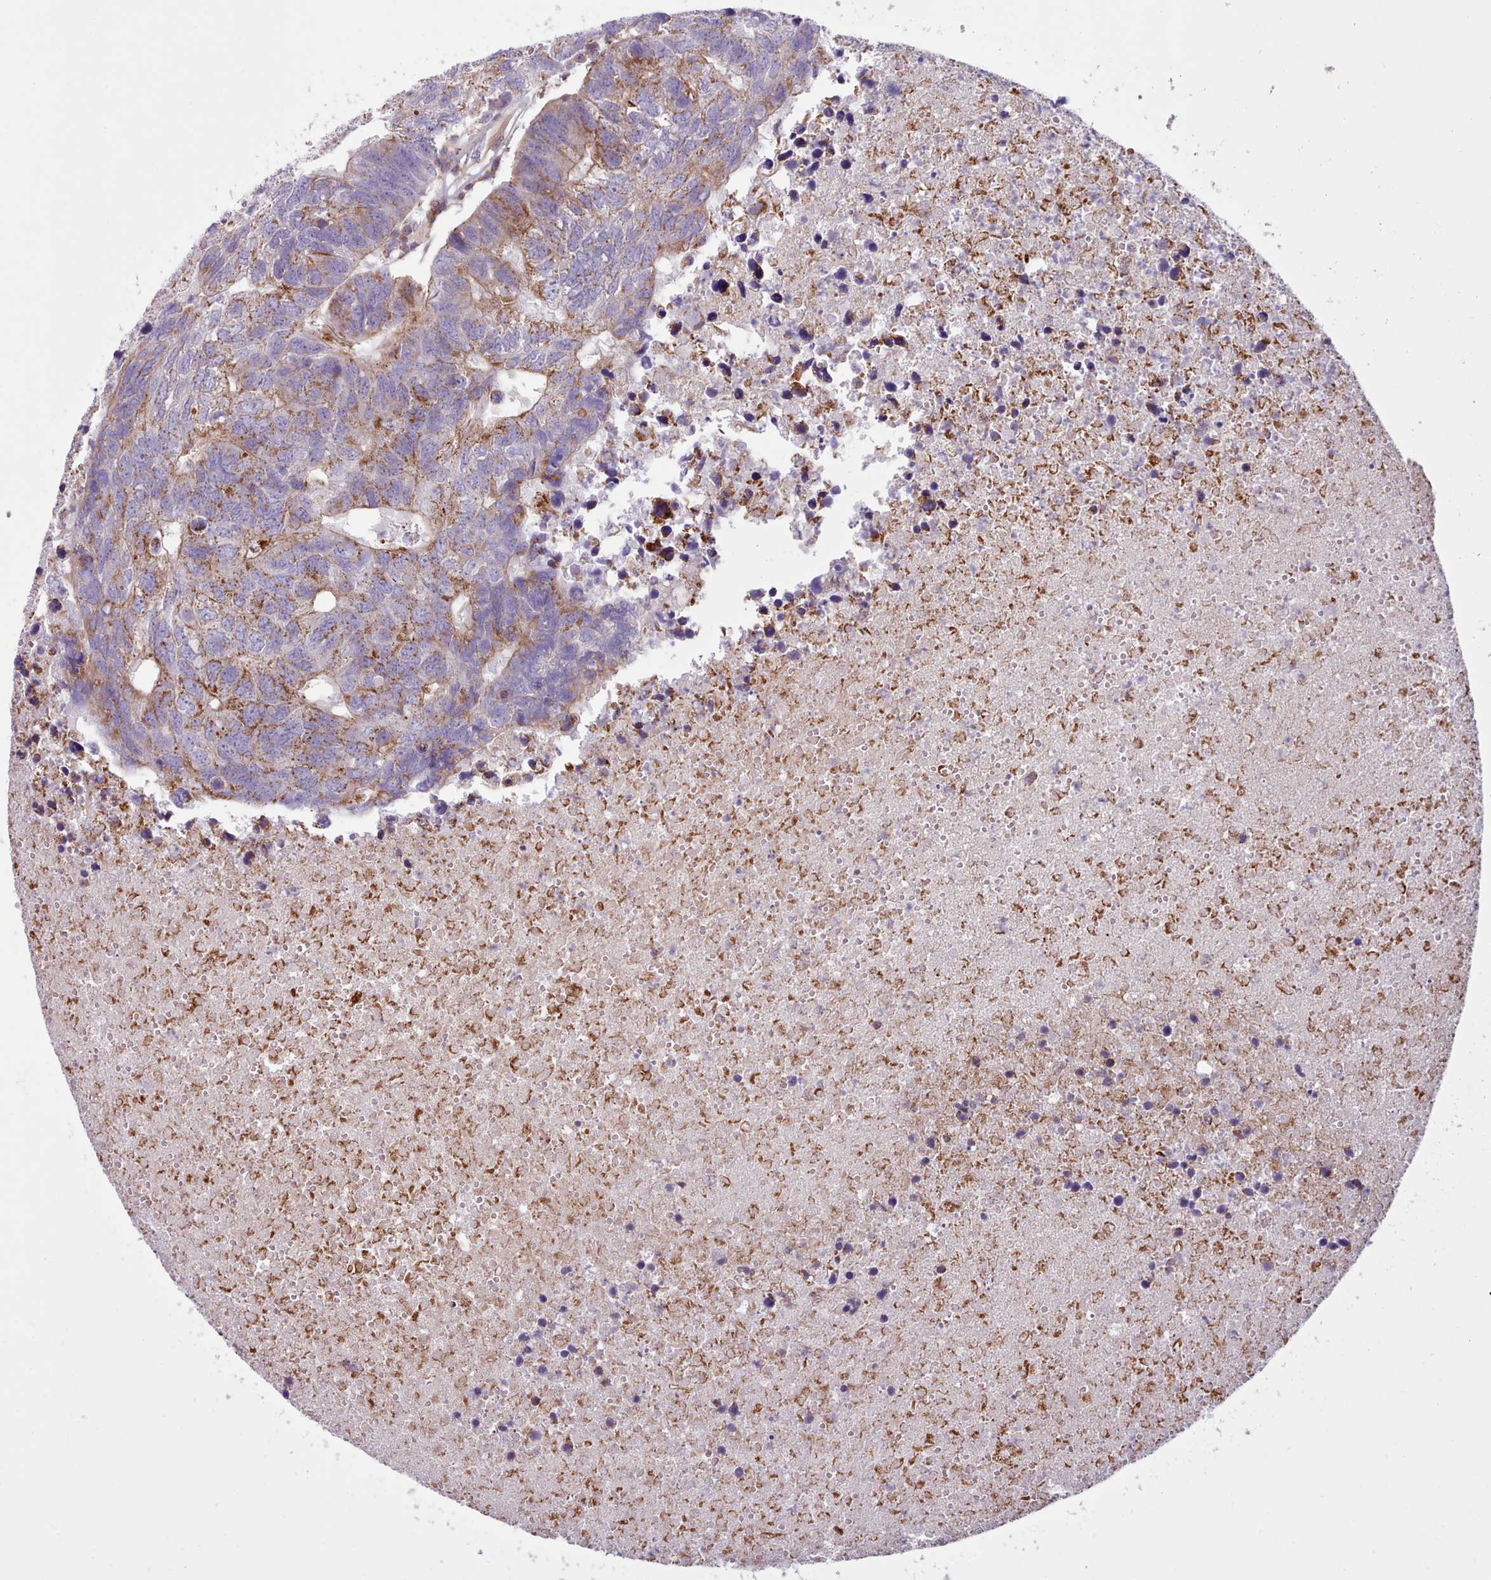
{"staining": {"intensity": "moderate", "quantity": "25%-75%", "location": "cytoplasmic/membranous"}, "tissue": "colorectal cancer", "cell_type": "Tumor cells", "image_type": "cancer", "snomed": [{"axis": "morphology", "description": "Adenocarcinoma, NOS"}, {"axis": "topography", "description": "Colon"}], "caption": "The immunohistochemical stain labels moderate cytoplasmic/membranous staining in tumor cells of adenocarcinoma (colorectal) tissue.", "gene": "TENT4B", "patient": {"sex": "female", "age": 48}}